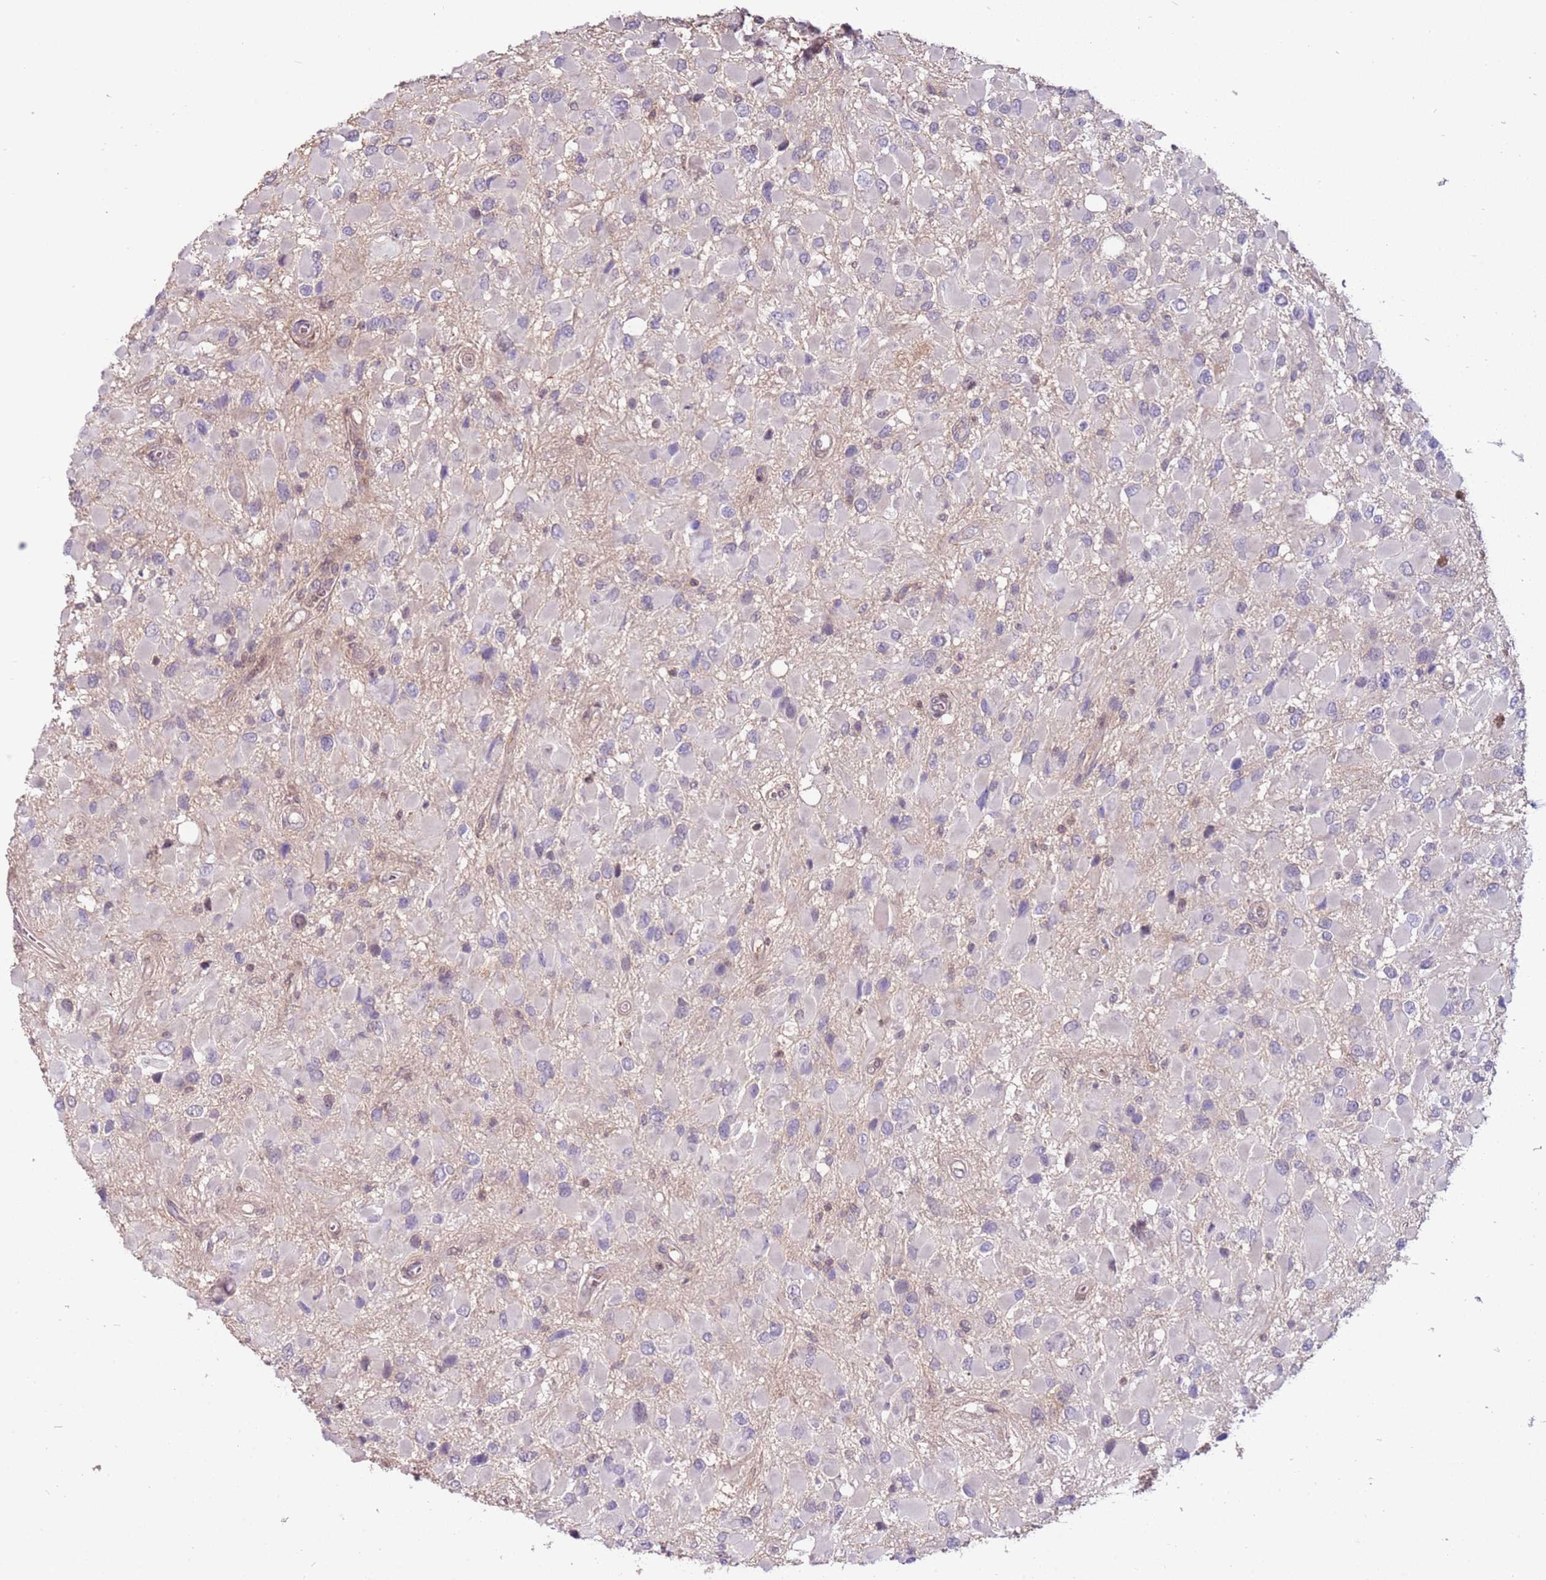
{"staining": {"intensity": "negative", "quantity": "none", "location": "none"}, "tissue": "glioma", "cell_type": "Tumor cells", "image_type": "cancer", "snomed": [{"axis": "morphology", "description": "Glioma, malignant, High grade"}, {"axis": "topography", "description": "Brain"}], "caption": "Human malignant high-grade glioma stained for a protein using immunohistochemistry (IHC) shows no staining in tumor cells.", "gene": "GSTO2", "patient": {"sex": "male", "age": 53}}